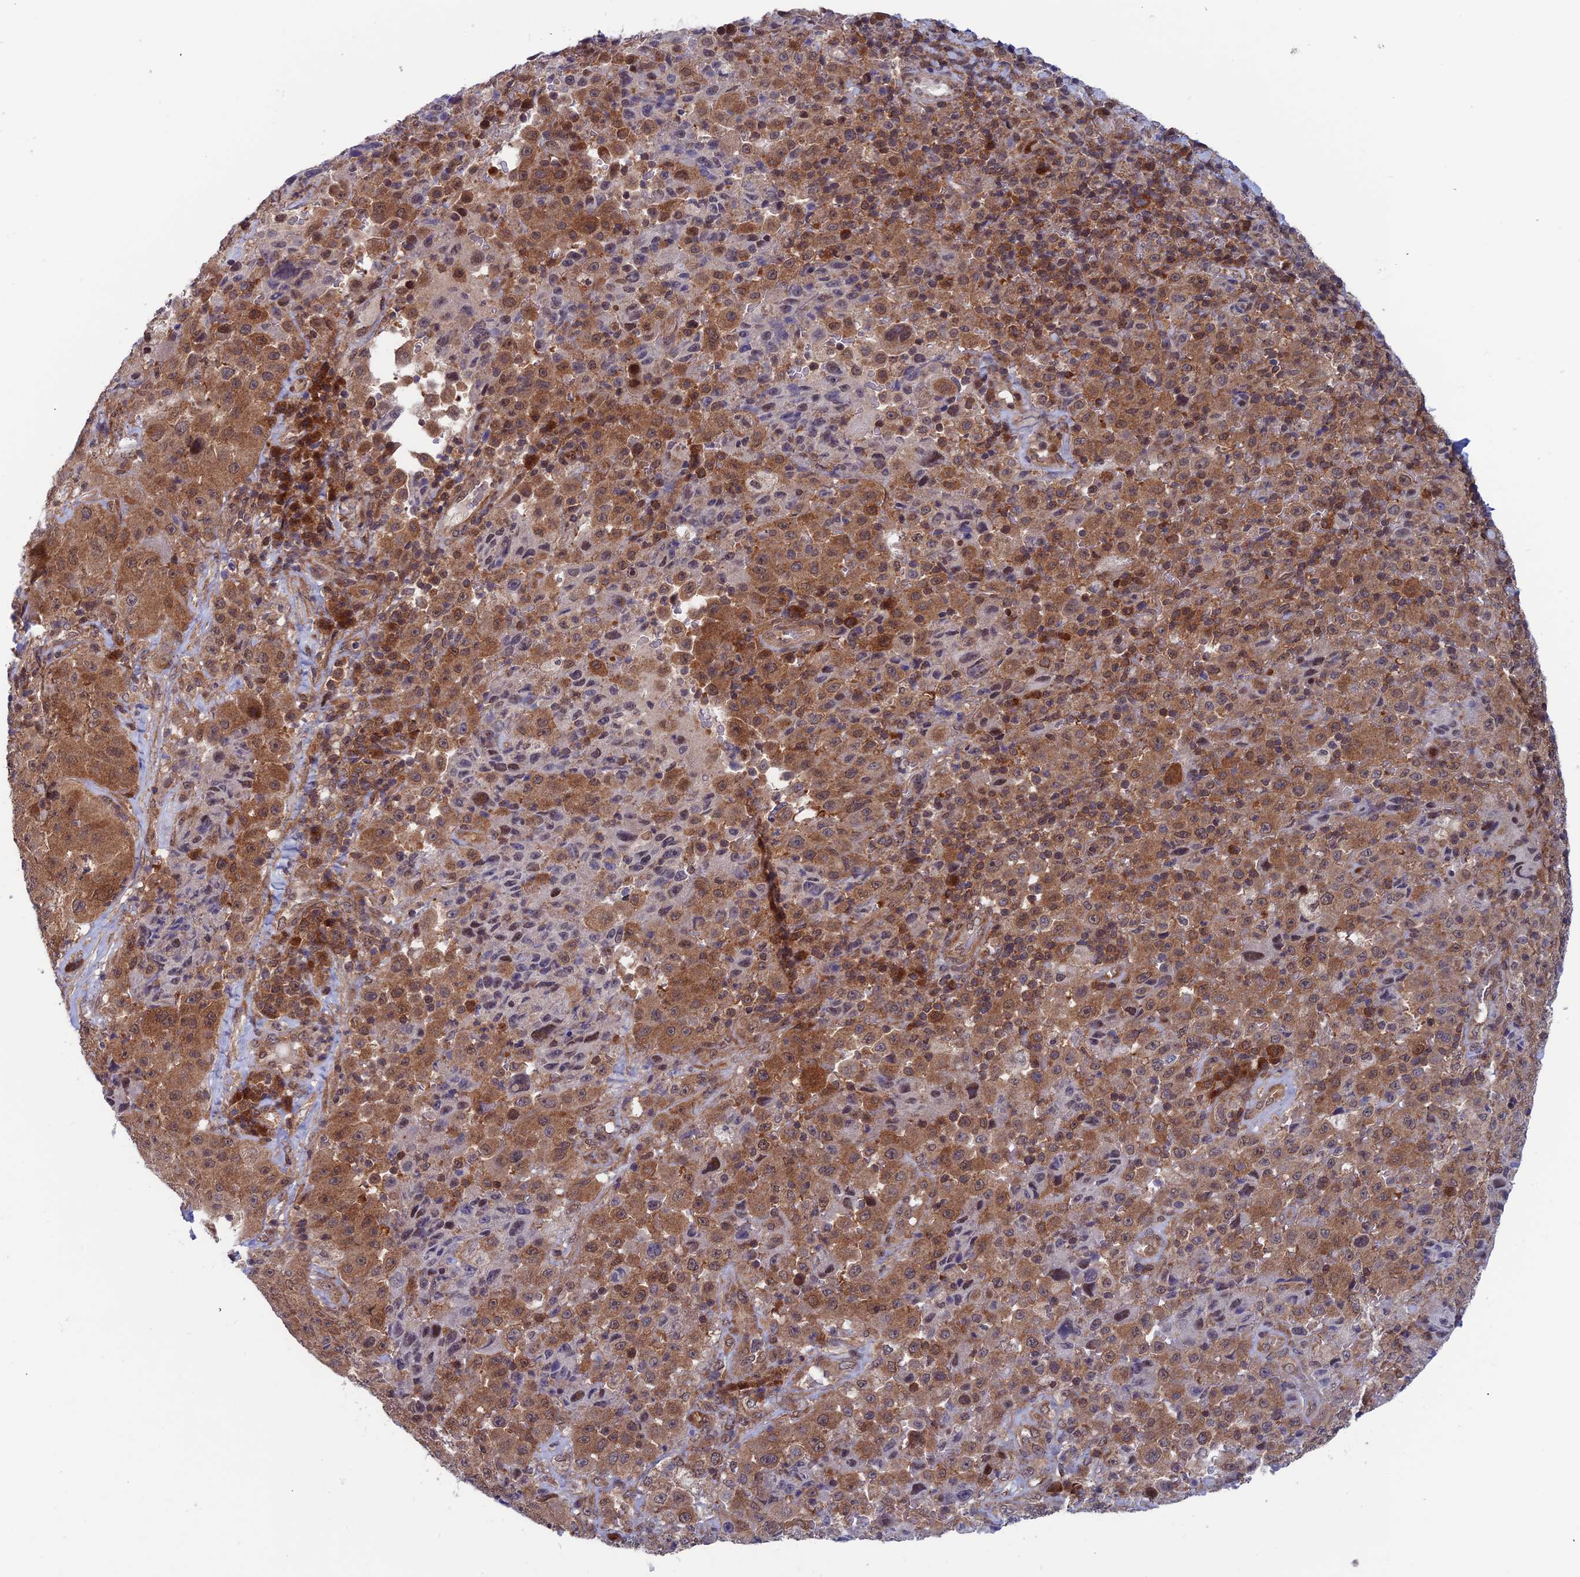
{"staining": {"intensity": "strong", "quantity": ">75%", "location": "cytoplasmic/membranous,nuclear"}, "tissue": "melanoma", "cell_type": "Tumor cells", "image_type": "cancer", "snomed": [{"axis": "morphology", "description": "Malignant melanoma, Metastatic site"}, {"axis": "topography", "description": "Lymph node"}], "caption": "High-magnification brightfield microscopy of malignant melanoma (metastatic site) stained with DAB (3,3'-diaminobenzidine) (brown) and counterstained with hematoxylin (blue). tumor cells exhibit strong cytoplasmic/membranous and nuclear expression is present in about>75% of cells.", "gene": "IGBP1", "patient": {"sex": "male", "age": 62}}